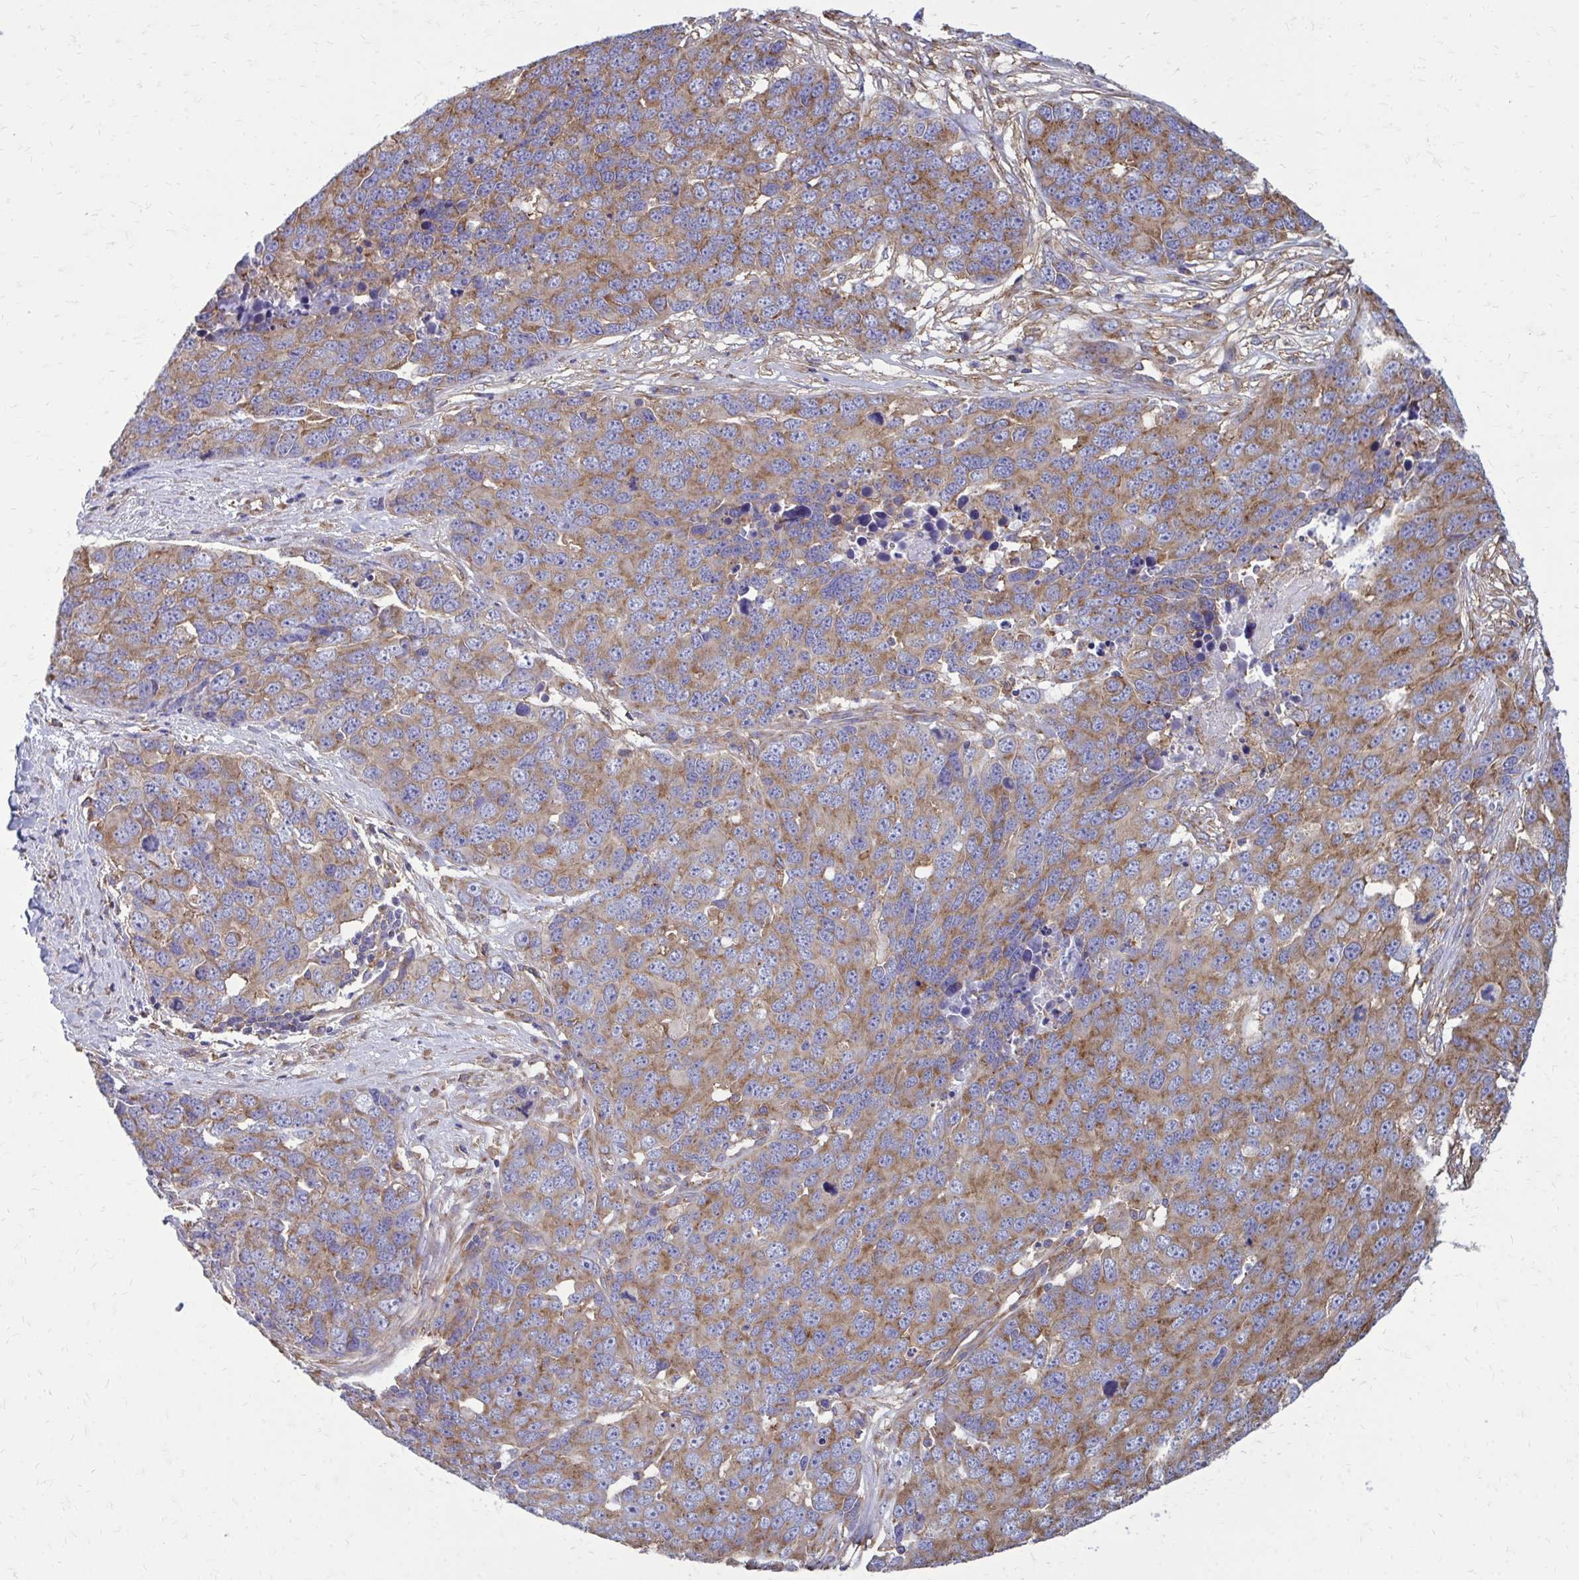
{"staining": {"intensity": "moderate", "quantity": ">75%", "location": "cytoplasmic/membranous"}, "tissue": "ovarian cancer", "cell_type": "Tumor cells", "image_type": "cancer", "snomed": [{"axis": "morphology", "description": "Cystadenocarcinoma, serous, NOS"}, {"axis": "topography", "description": "Ovary"}], "caption": "Immunohistochemistry (IHC) (DAB (3,3'-diaminobenzidine)) staining of human serous cystadenocarcinoma (ovarian) exhibits moderate cytoplasmic/membranous protein positivity in approximately >75% of tumor cells.", "gene": "CLTA", "patient": {"sex": "female", "age": 76}}